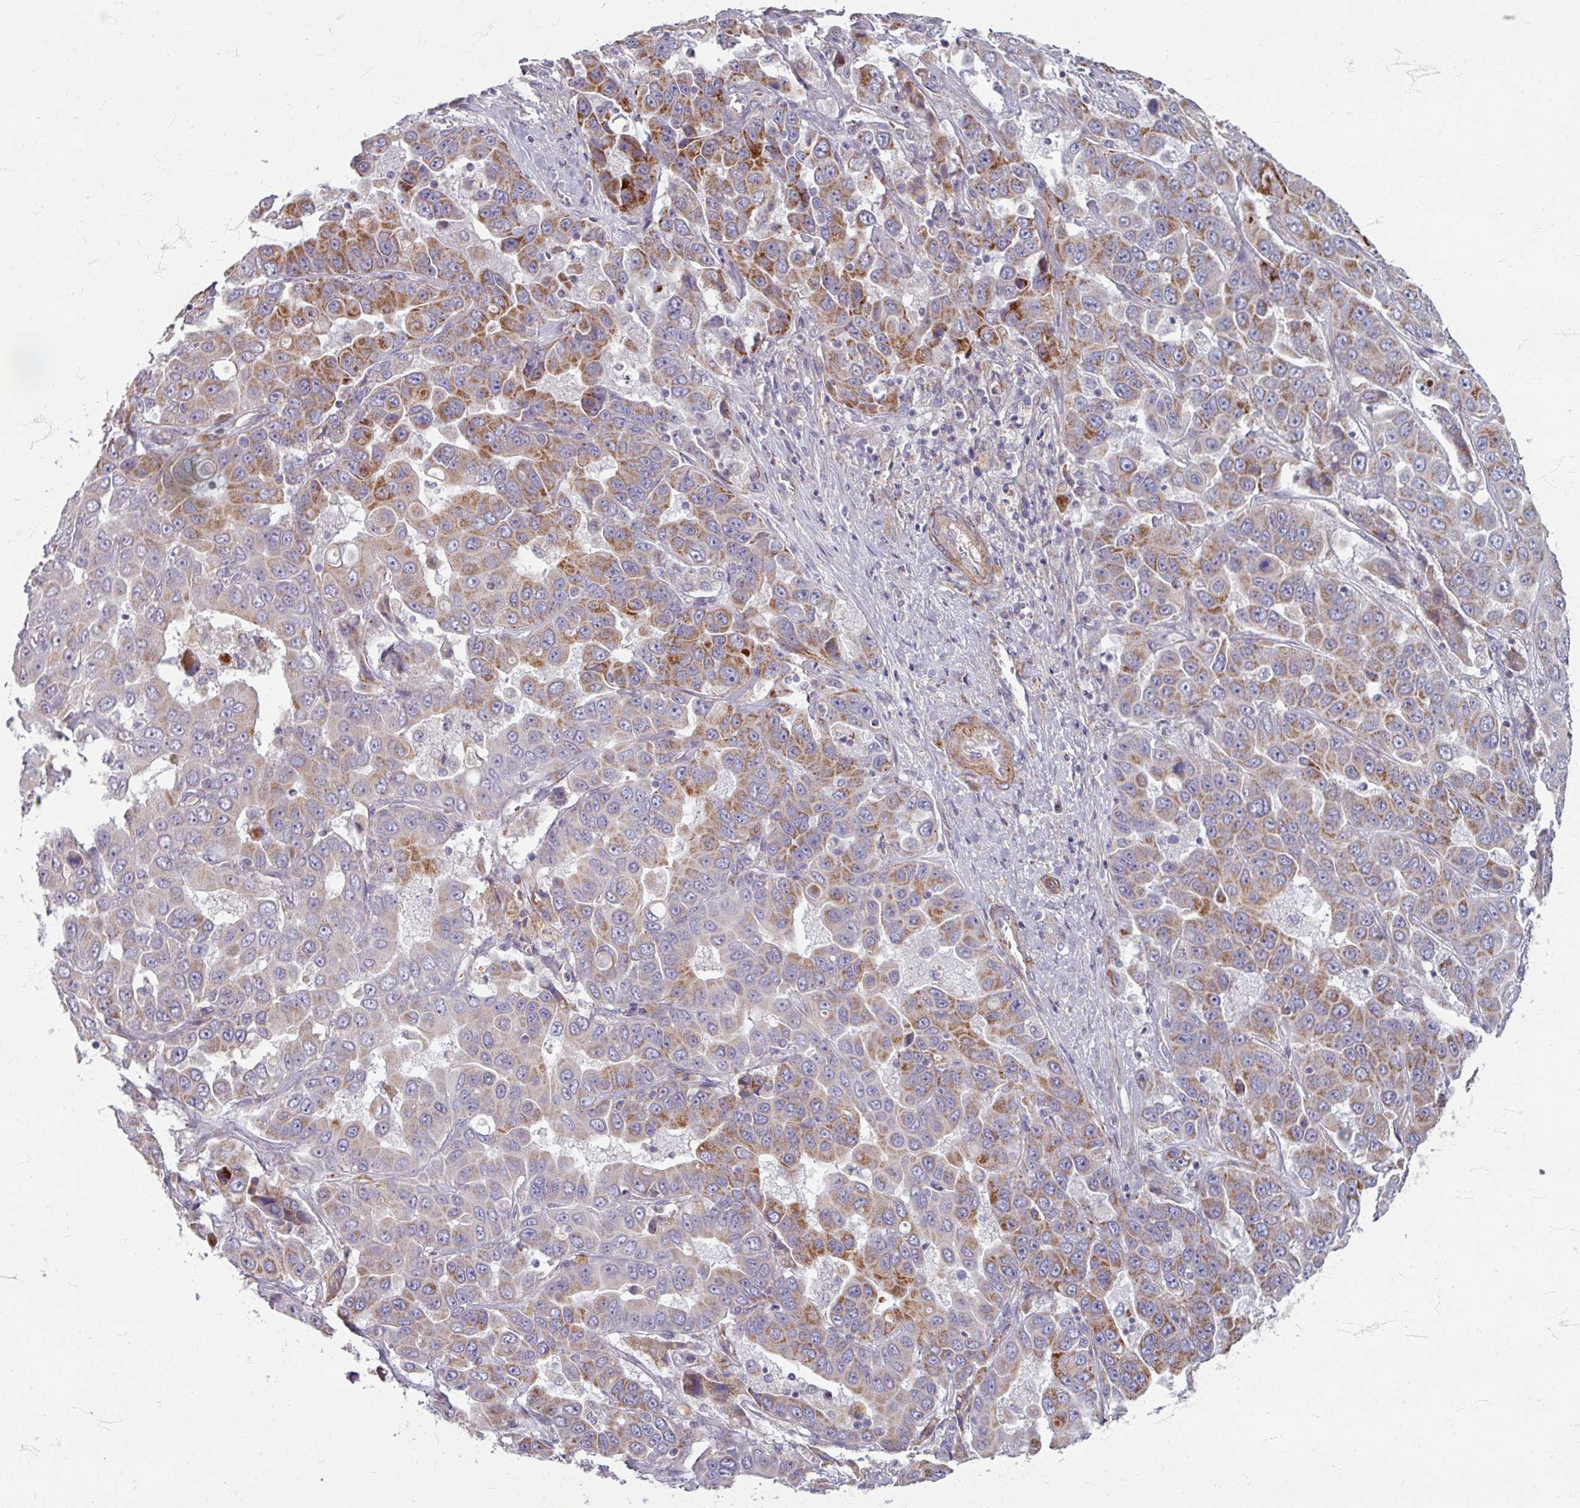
{"staining": {"intensity": "moderate", "quantity": "25%-75%", "location": "cytoplasmic/membranous"}, "tissue": "liver cancer", "cell_type": "Tumor cells", "image_type": "cancer", "snomed": [{"axis": "morphology", "description": "Cholangiocarcinoma"}, {"axis": "topography", "description": "Liver"}], "caption": "Immunohistochemical staining of human liver cancer displays medium levels of moderate cytoplasmic/membranous protein positivity in approximately 25%-75% of tumor cells. The staining was performed using DAB, with brown indicating positive protein expression. Nuclei are stained blue with hematoxylin.", "gene": "GABARAPL1", "patient": {"sex": "female", "age": 52}}